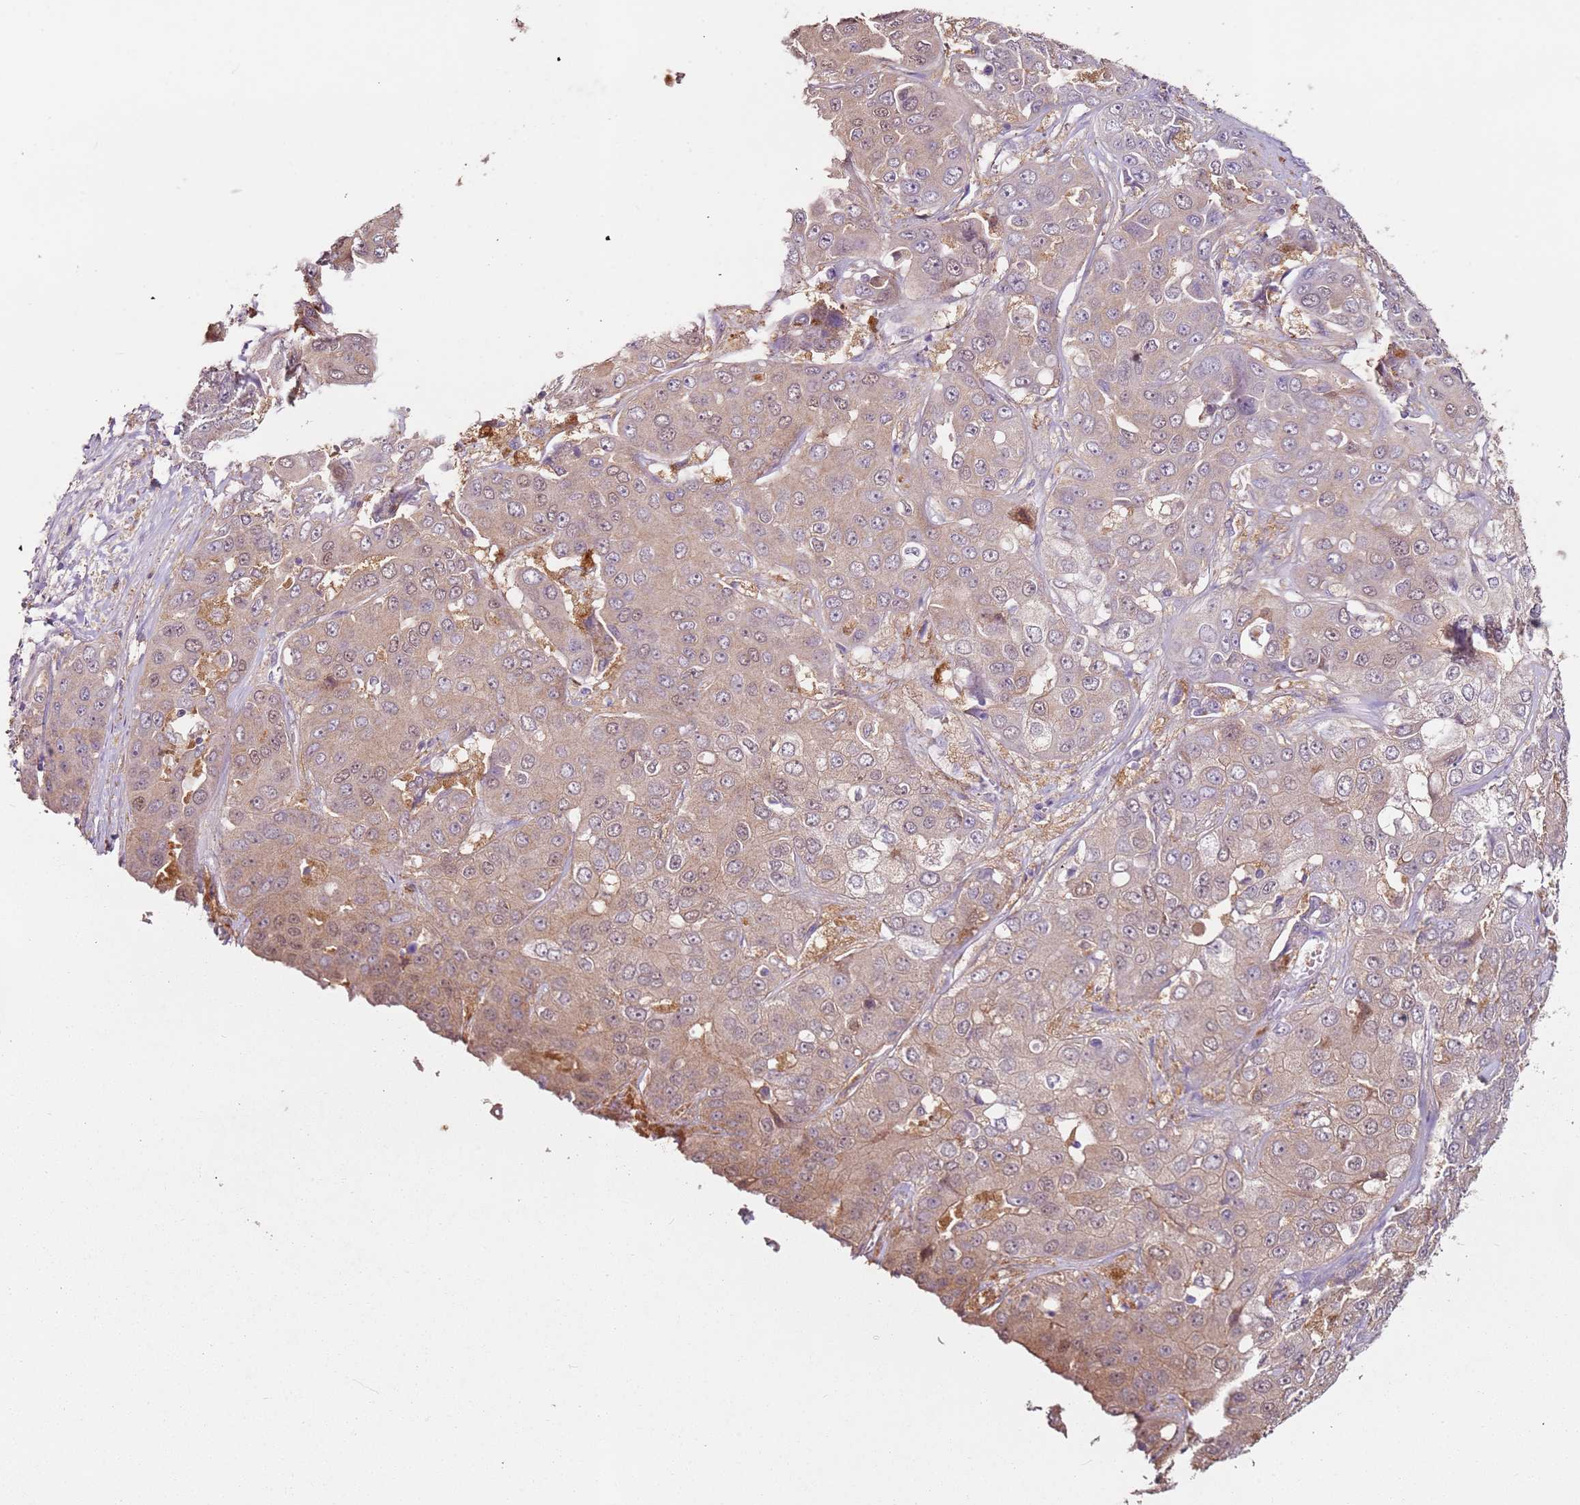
{"staining": {"intensity": "weak", "quantity": "<25%", "location": "cytoplasmic/membranous"}, "tissue": "liver cancer", "cell_type": "Tumor cells", "image_type": "cancer", "snomed": [{"axis": "morphology", "description": "Cholangiocarcinoma"}, {"axis": "topography", "description": "Liver"}], "caption": "Liver cancer was stained to show a protein in brown. There is no significant expression in tumor cells.", "gene": "MDH1", "patient": {"sex": "female", "age": 52}}